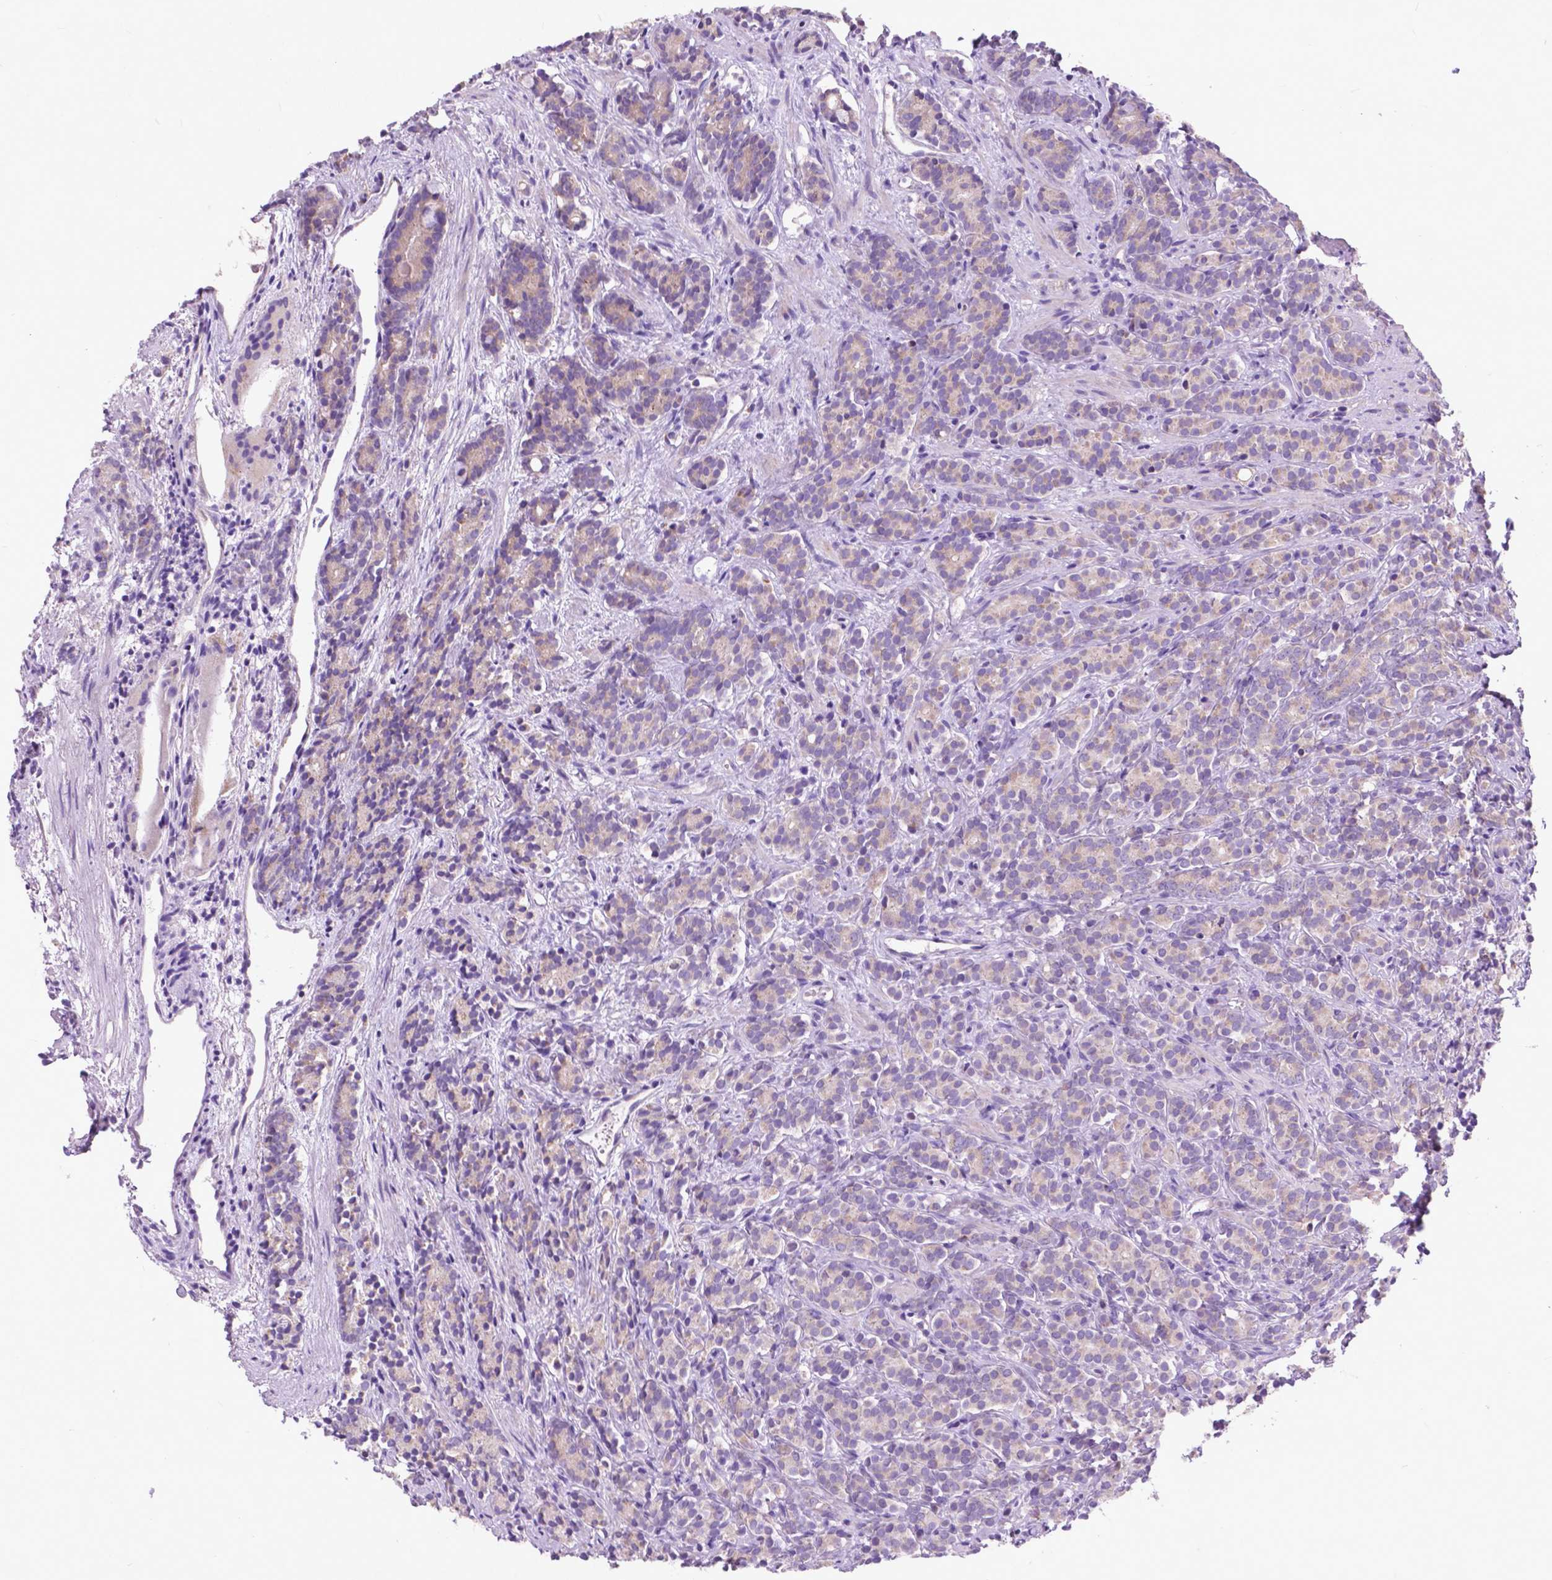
{"staining": {"intensity": "negative", "quantity": "none", "location": "none"}, "tissue": "prostate cancer", "cell_type": "Tumor cells", "image_type": "cancer", "snomed": [{"axis": "morphology", "description": "Adenocarcinoma, High grade"}, {"axis": "topography", "description": "Prostate"}], "caption": "Prostate cancer was stained to show a protein in brown. There is no significant expression in tumor cells.", "gene": "ATG4D", "patient": {"sex": "male", "age": 84}}